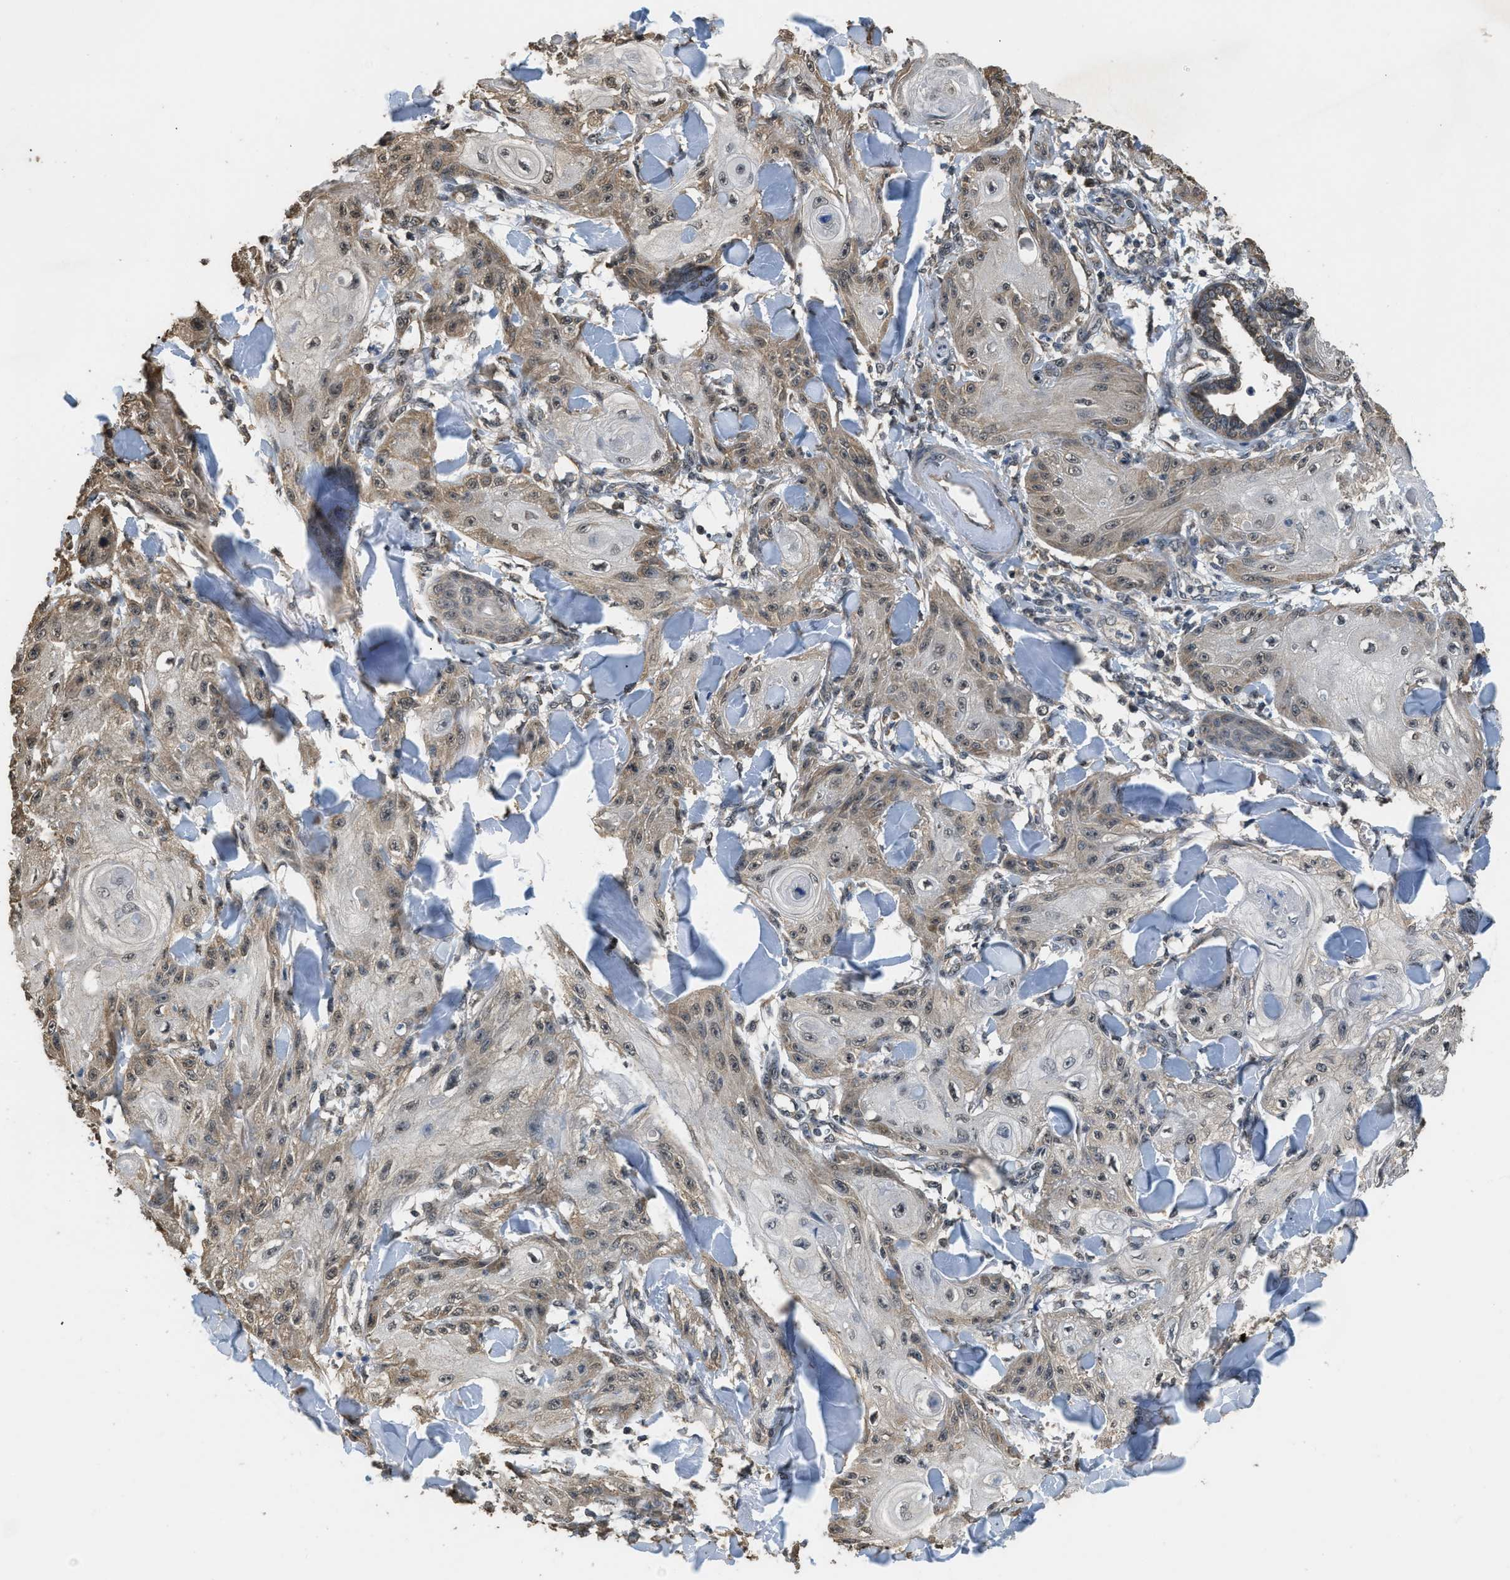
{"staining": {"intensity": "weak", "quantity": "25%-75%", "location": "cytoplasmic/membranous,nuclear"}, "tissue": "skin cancer", "cell_type": "Tumor cells", "image_type": "cancer", "snomed": [{"axis": "morphology", "description": "Squamous cell carcinoma, NOS"}, {"axis": "topography", "description": "Skin"}], "caption": "A brown stain highlights weak cytoplasmic/membranous and nuclear expression of a protein in squamous cell carcinoma (skin) tumor cells.", "gene": "DENND6B", "patient": {"sex": "male", "age": 74}}